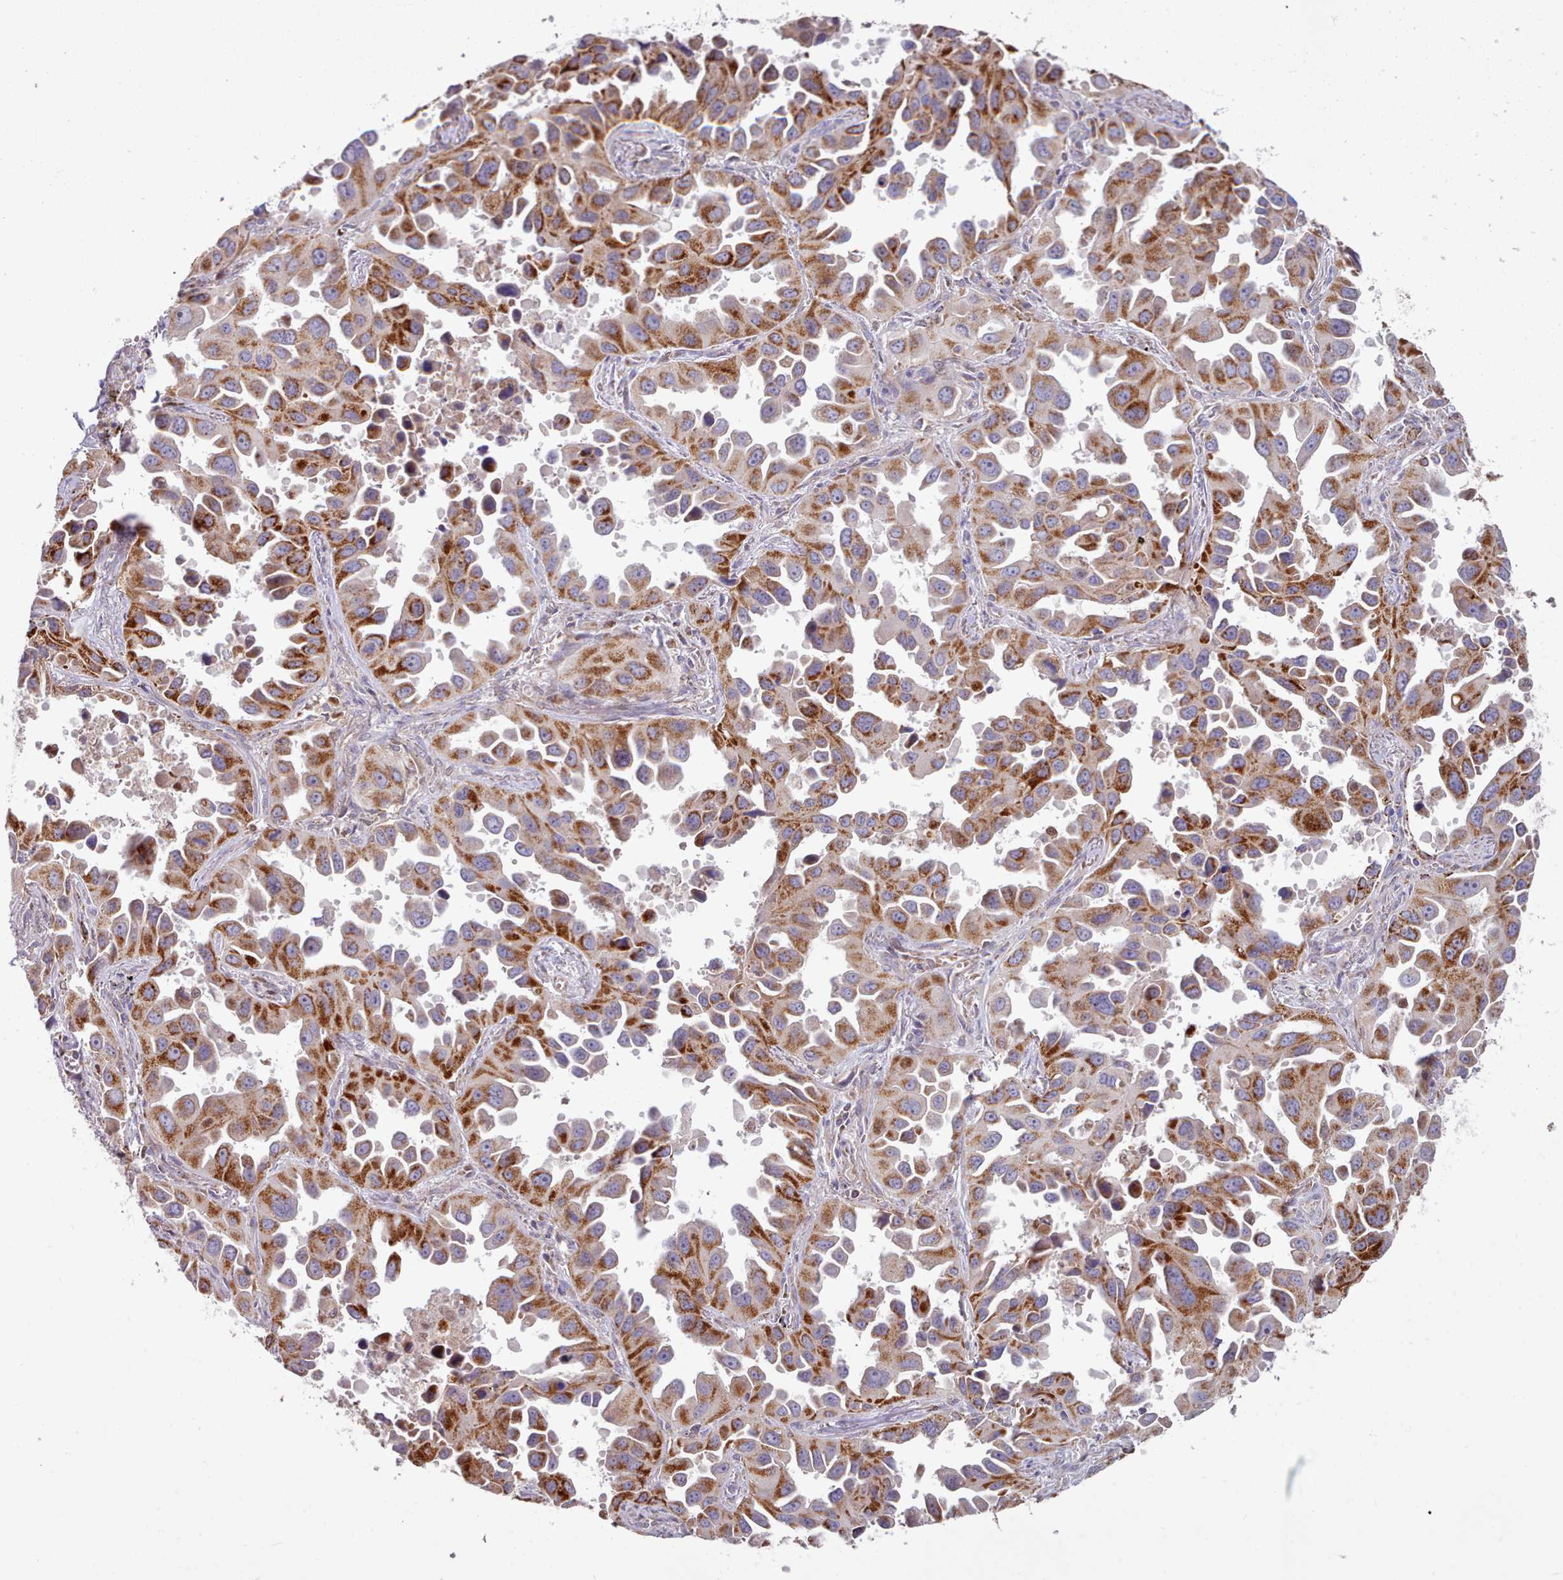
{"staining": {"intensity": "moderate", "quantity": ">75%", "location": "cytoplasmic/membranous"}, "tissue": "lung cancer", "cell_type": "Tumor cells", "image_type": "cancer", "snomed": [{"axis": "morphology", "description": "Adenocarcinoma, NOS"}, {"axis": "topography", "description": "Lung"}], "caption": "Protein analysis of lung cancer tissue displays moderate cytoplasmic/membranous positivity in approximately >75% of tumor cells.", "gene": "HSDL2", "patient": {"sex": "male", "age": 66}}